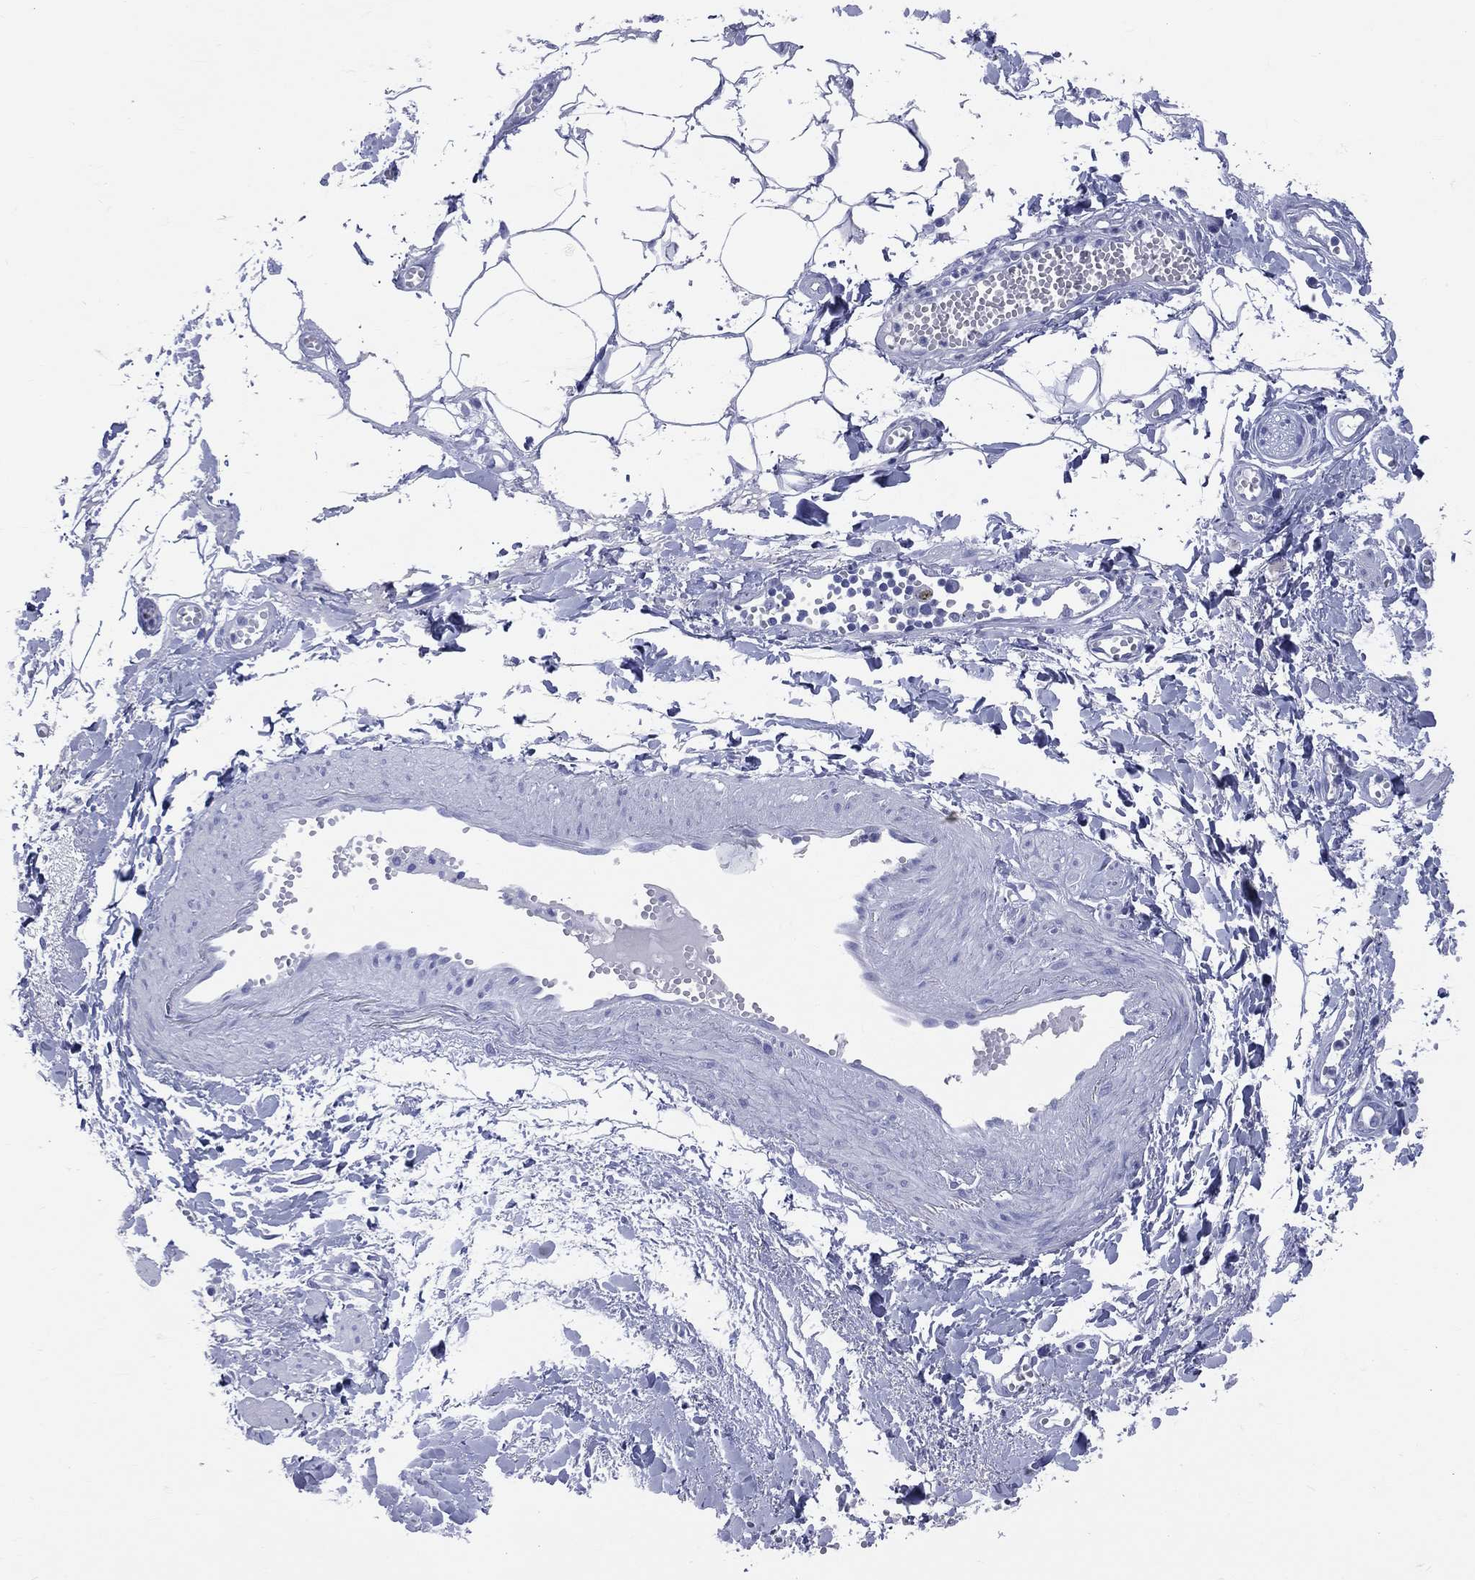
{"staining": {"intensity": "negative", "quantity": "none", "location": "none"}, "tissue": "adipose tissue", "cell_type": "Adipocytes", "image_type": "normal", "snomed": [{"axis": "morphology", "description": "Normal tissue, NOS"}, {"axis": "morphology", "description": "Squamous cell carcinoma, NOS"}, {"axis": "topography", "description": "Cartilage tissue"}, {"axis": "topography", "description": "Lung"}], "caption": "Immunohistochemistry micrograph of unremarkable adipose tissue: human adipose tissue stained with DAB (3,3'-diaminobenzidine) displays no significant protein staining in adipocytes.", "gene": "CYLC1", "patient": {"sex": "male", "age": 66}}